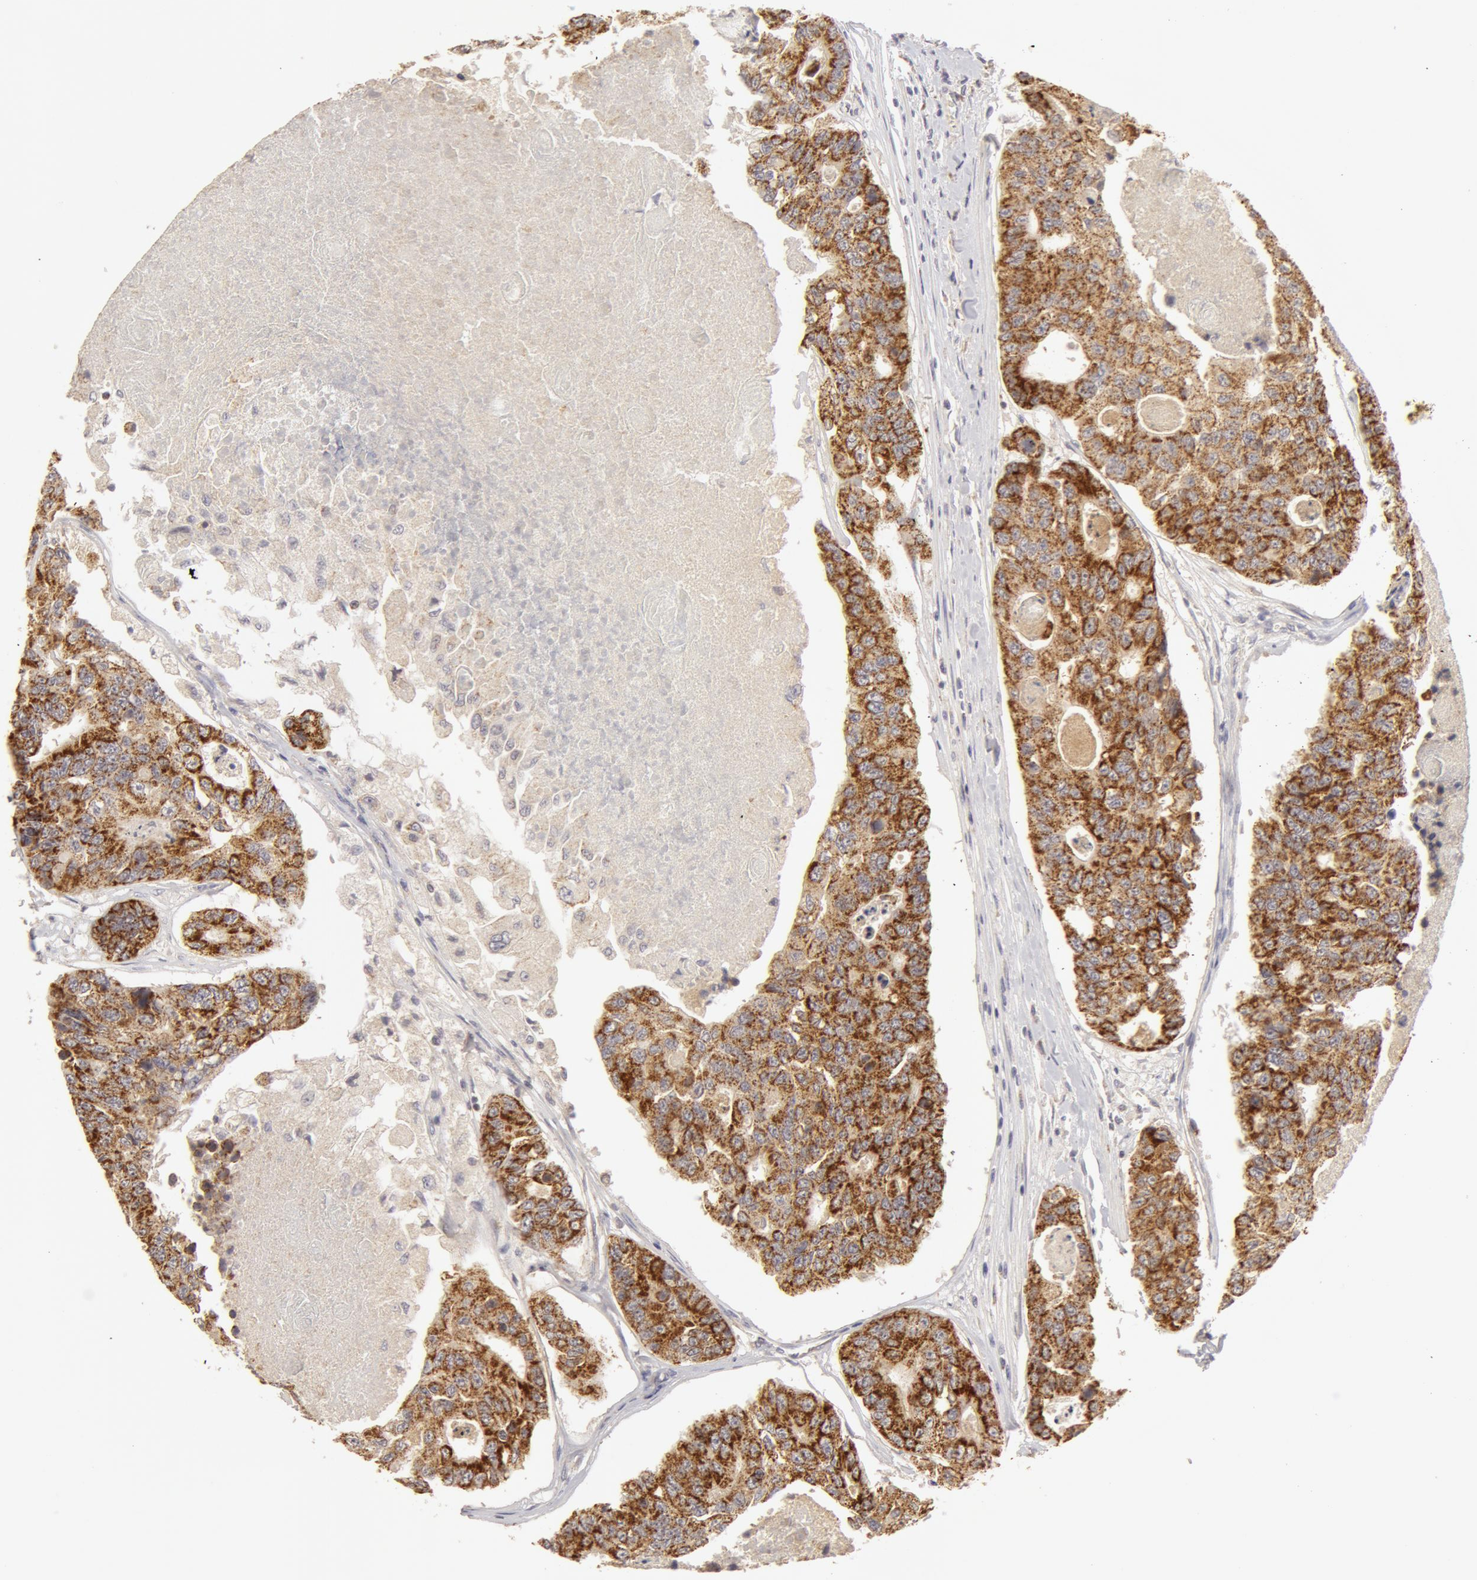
{"staining": {"intensity": "moderate", "quantity": ">75%", "location": "cytoplasmic/membranous"}, "tissue": "colorectal cancer", "cell_type": "Tumor cells", "image_type": "cancer", "snomed": [{"axis": "morphology", "description": "Adenocarcinoma, NOS"}, {"axis": "topography", "description": "Colon"}], "caption": "Human colorectal cancer stained with a protein marker reveals moderate staining in tumor cells.", "gene": "ADPRH", "patient": {"sex": "female", "age": 86}}